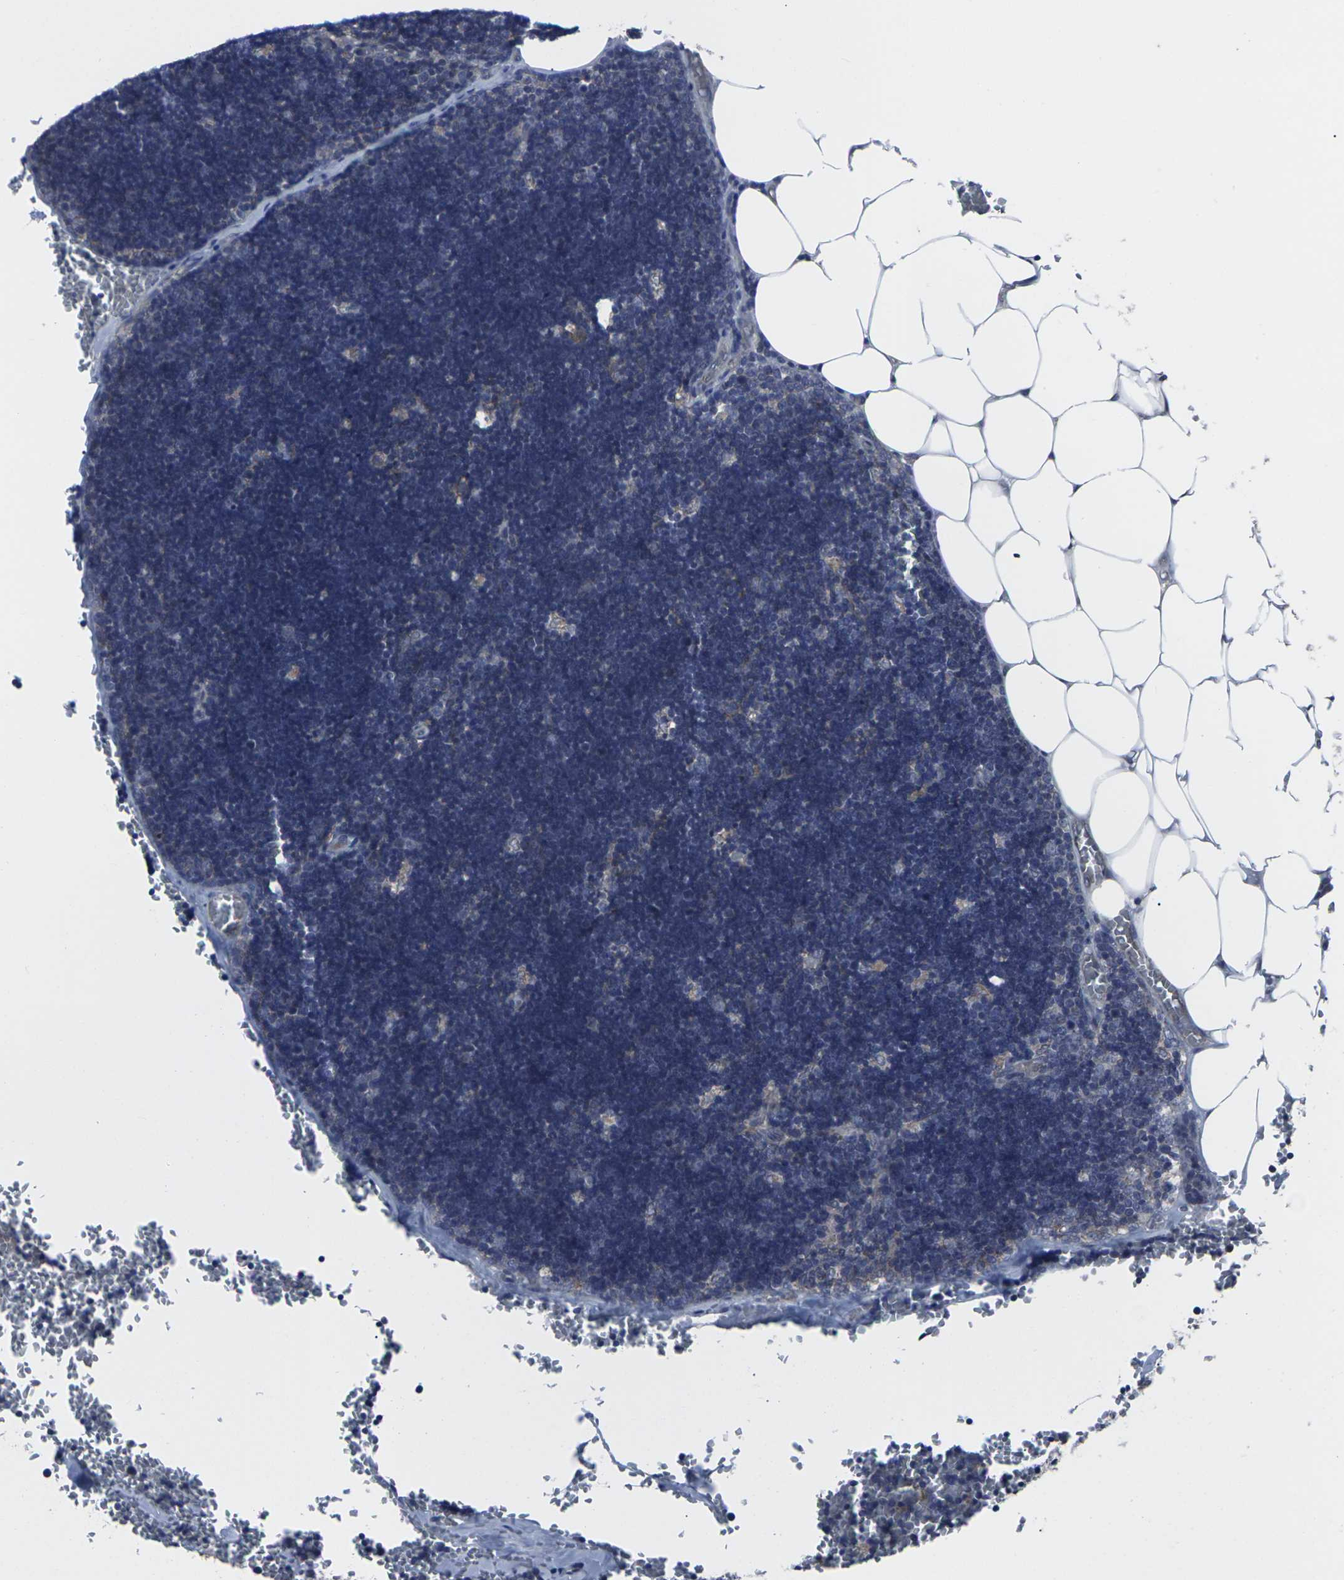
{"staining": {"intensity": "weak", "quantity": "<25%", "location": "cytoplasmic/membranous"}, "tissue": "lymph node", "cell_type": "Germinal center cells", "image_type": "normal", "snomed": [{"axis": "morphology", "description": "Normal tissue, NOS"}, {"axis": "topography", "description": "Lymph node"}], "caption": "IHC histopathology image of benign human lymph node stained for a protein (brown), which demonstrates no expression in germinal center cells.", "gene": "MAPKAPK2", "patient": {"sex": "male", "age": 33}}